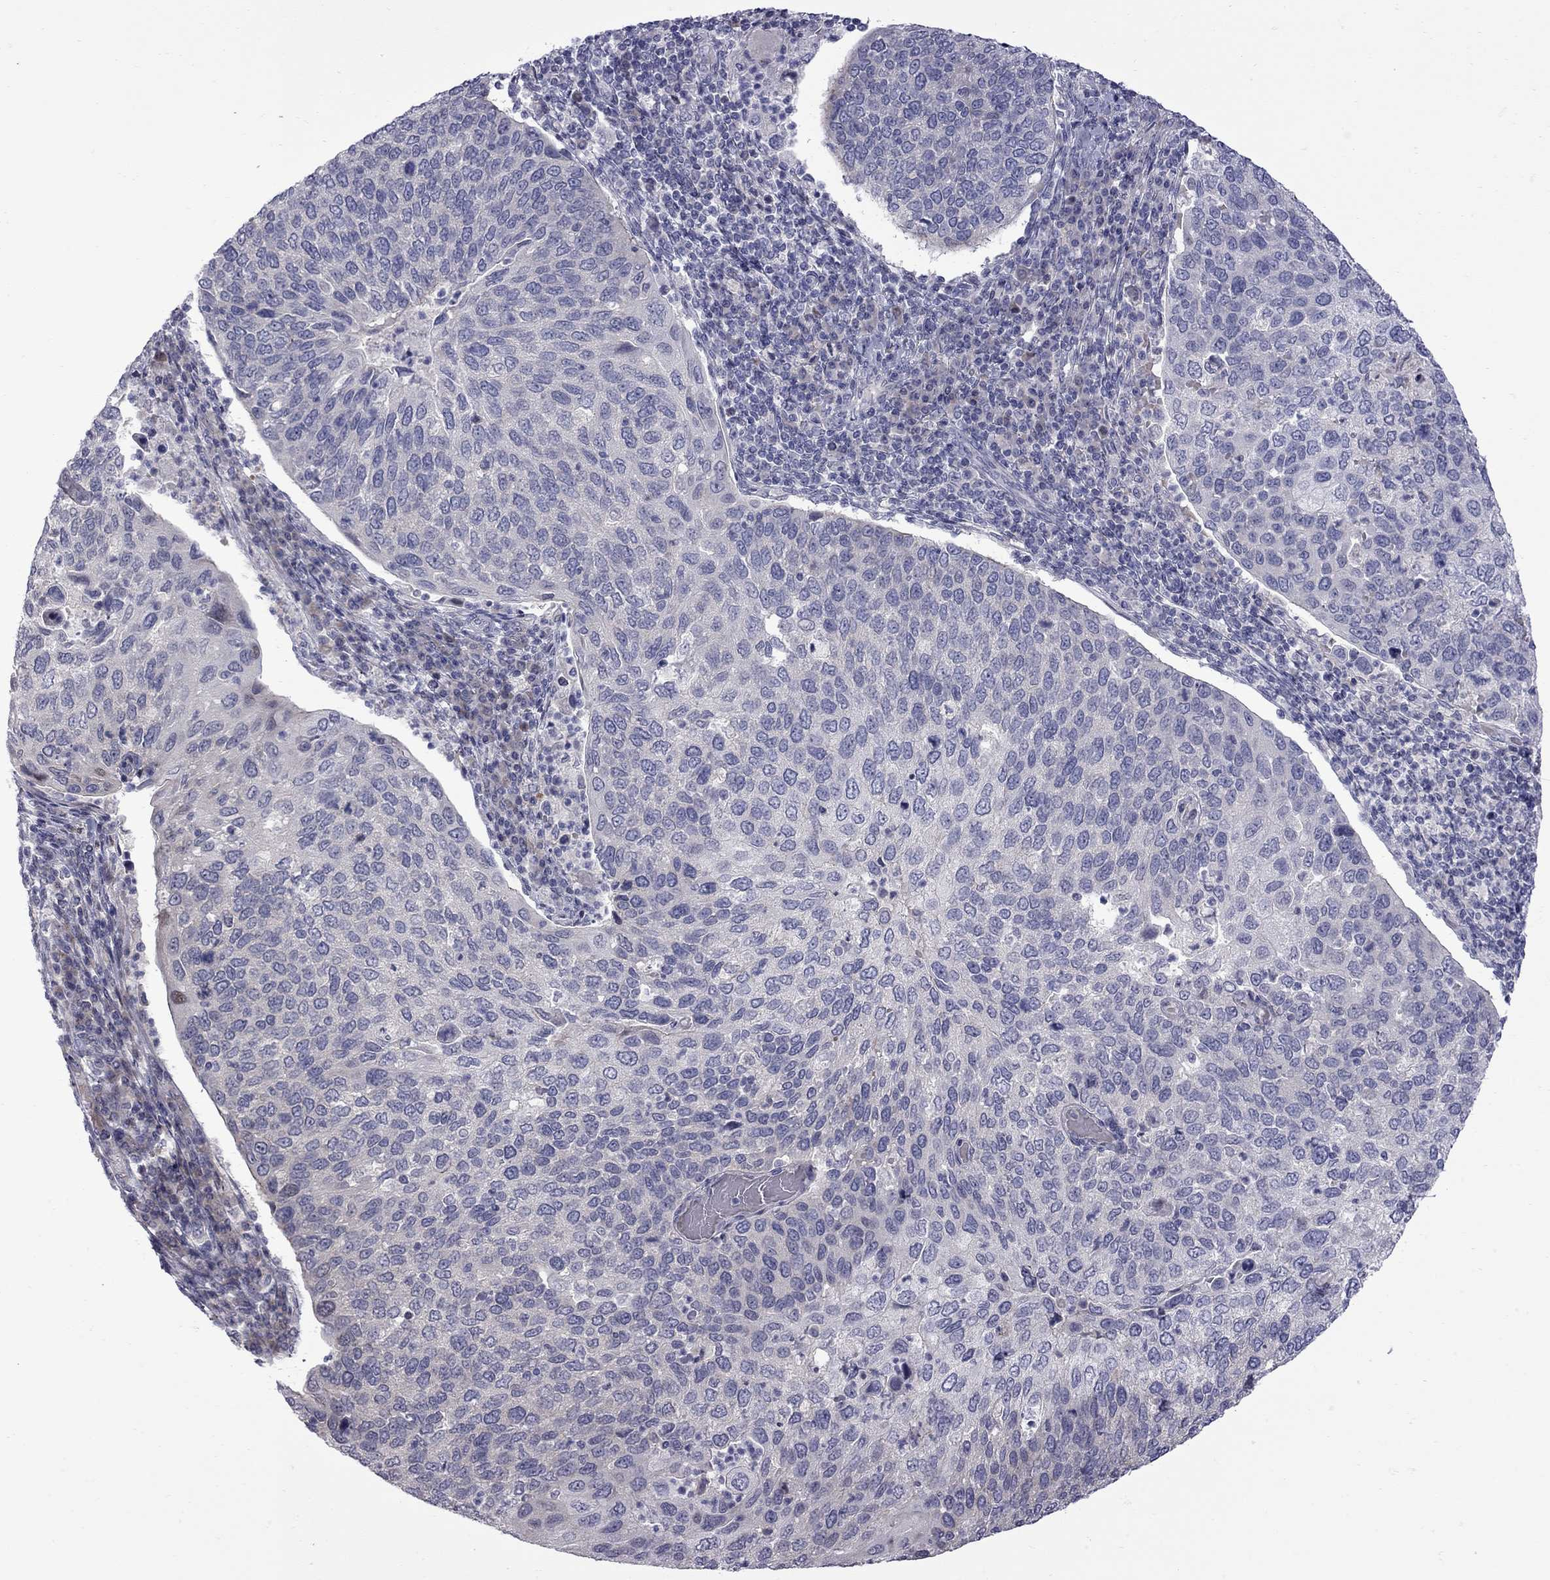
{"staining": {"intensity": "negative", "quantity": "none", "location": "none"}, "tissue": "cervical cancer", "cell_type": "Tumor cells", "image_type": "cancer", "snomed": [{"axis": "morphology", "description": "Squamous cell carcinoma, NOS"}, {"axis": "topography", "description": "Cervix"}], "caption": "Tumor cells are negative for brown protein staining in cervical squamous cell carcinoma.", "gene": "NRARP", "patient": {"sex": "female", "age": 54}}